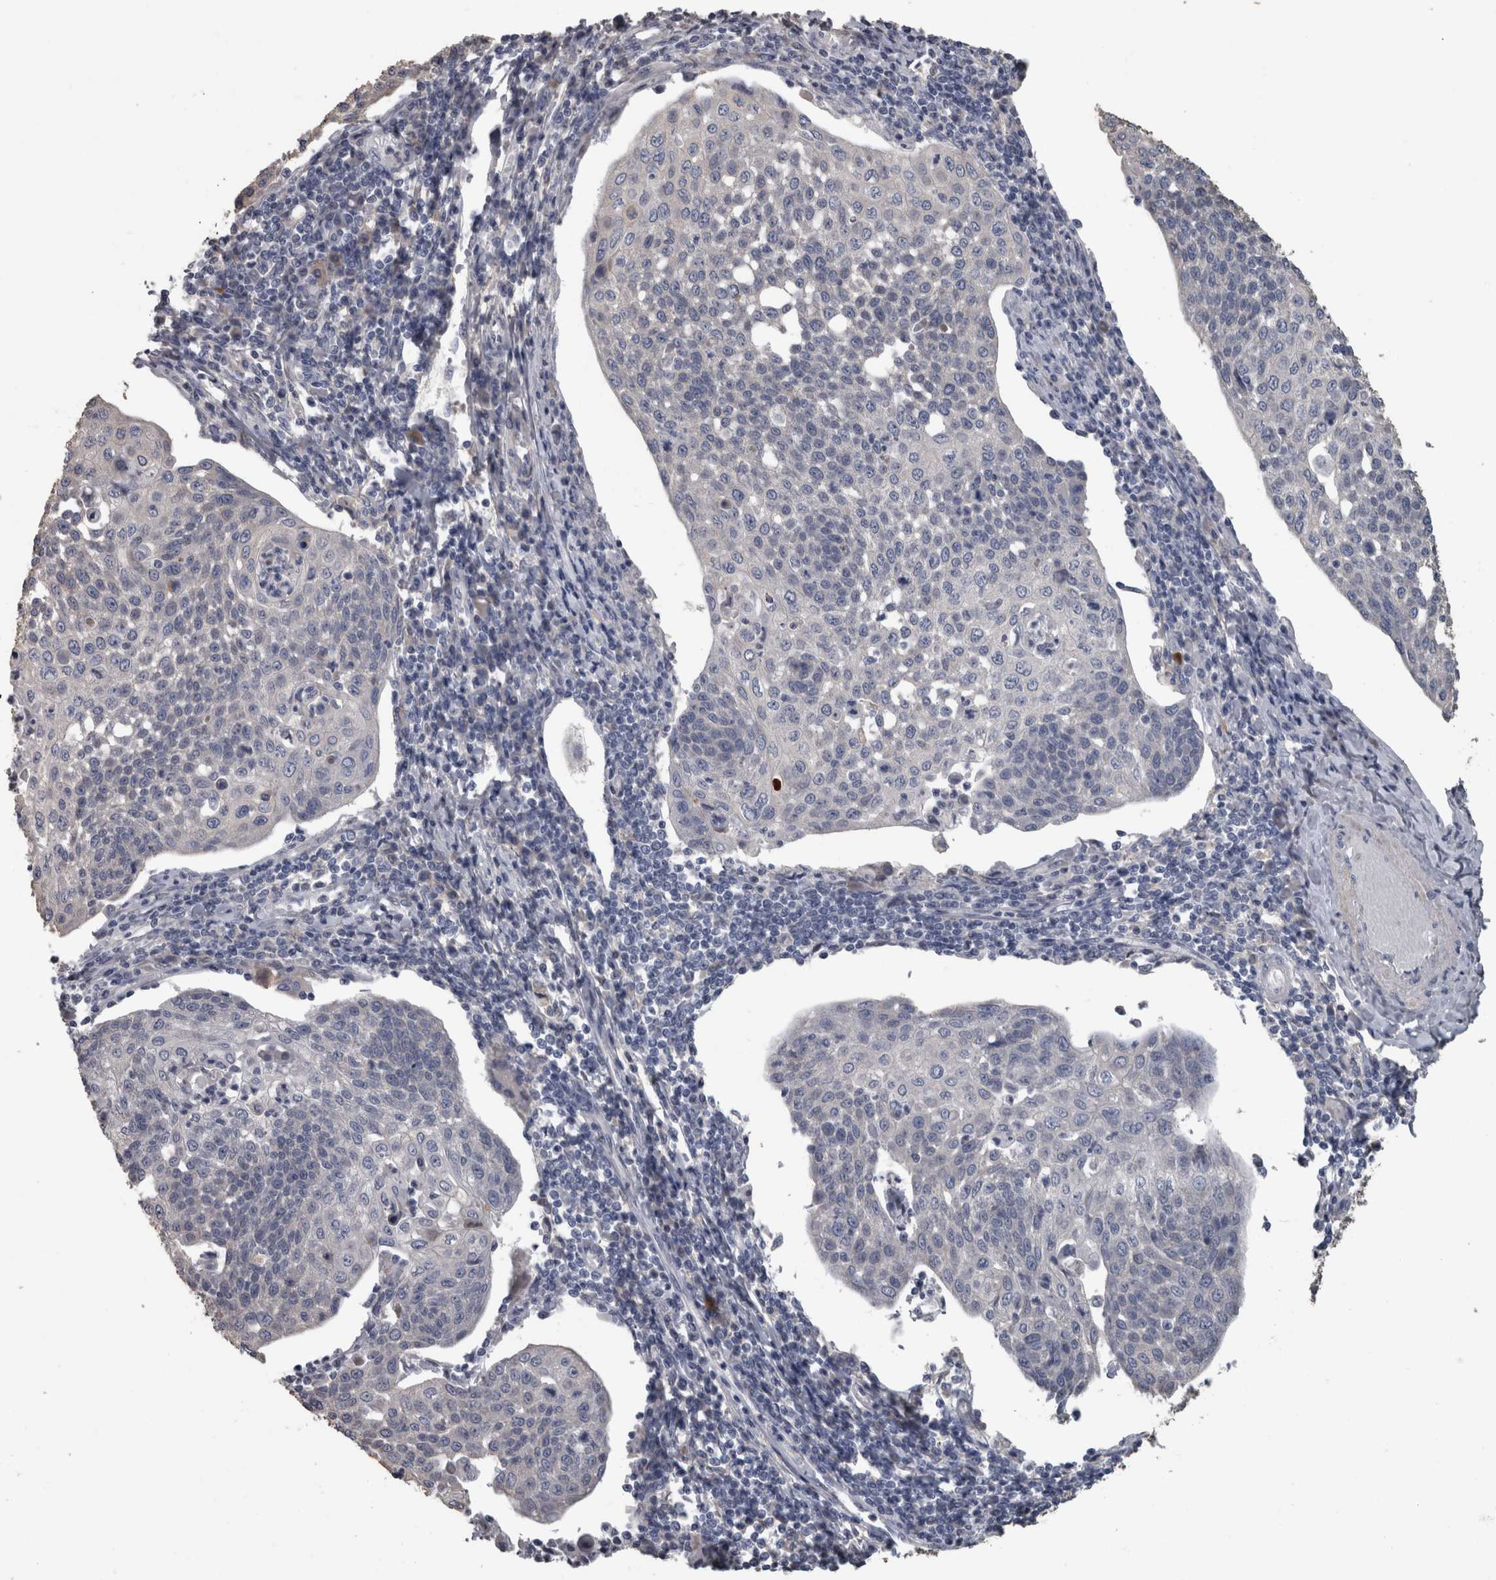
{"staining": {"intensity": "negative", "quantity": "none", "location": "none"}, "tissue": "cervical cancer", "cell_type": "Tumor cells", "image_type": "cancer", "snomed": [{"axis": "morphology", "description": "Squamous cell carcinoma, NOS"}, {"axis": "topography", "description": "Cervix"}], "caption": "Photomicrograph shows no protein staining in tumor cells of squamous cell carcinoma (cervical) tissue.", "gene": "EFEMP2", "patient": {"sex": "female", "age": 34}}